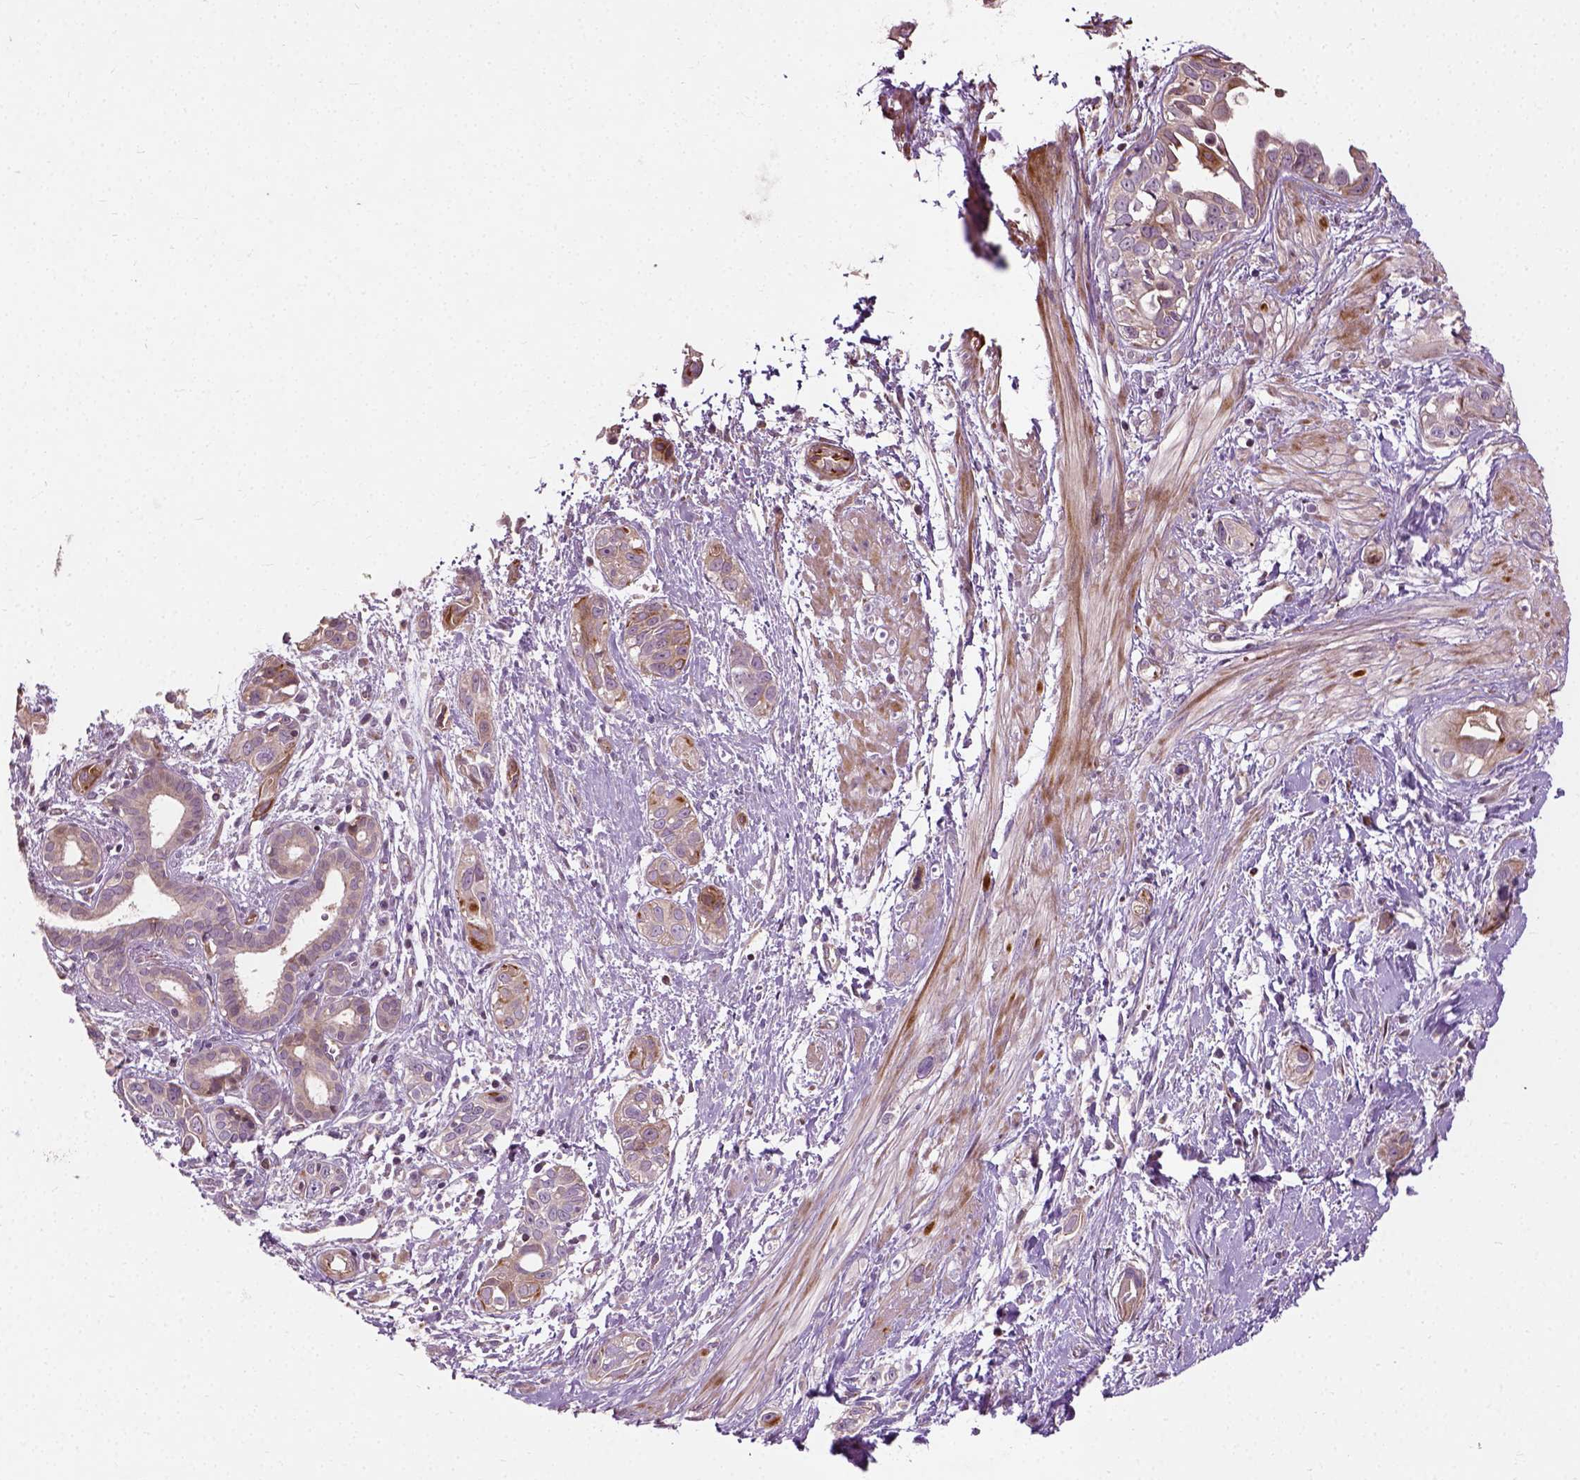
{"staining": {"intensity": "moderate", "quantity": "<25%", "location": "cytoplasmic/membranous"}, "tissue": "pancreatic cancer", "cell_type": "Tumor cells", "image_type": "cancer", "snomed": [{"axis": "morphology", "description": "Adenocarcinoma, NOS"}, {"axis": "topography", "description": "Pancreas"}], "caption": "There is low levels of moderate cytoplasmic/membranous staining in tumor cells of pancreatic adenocarcinoma, as demonstrated by immunohistochemical staining (brown color).", "gene": "PKP3", "patient": {"sex": "female", "age": 55}}